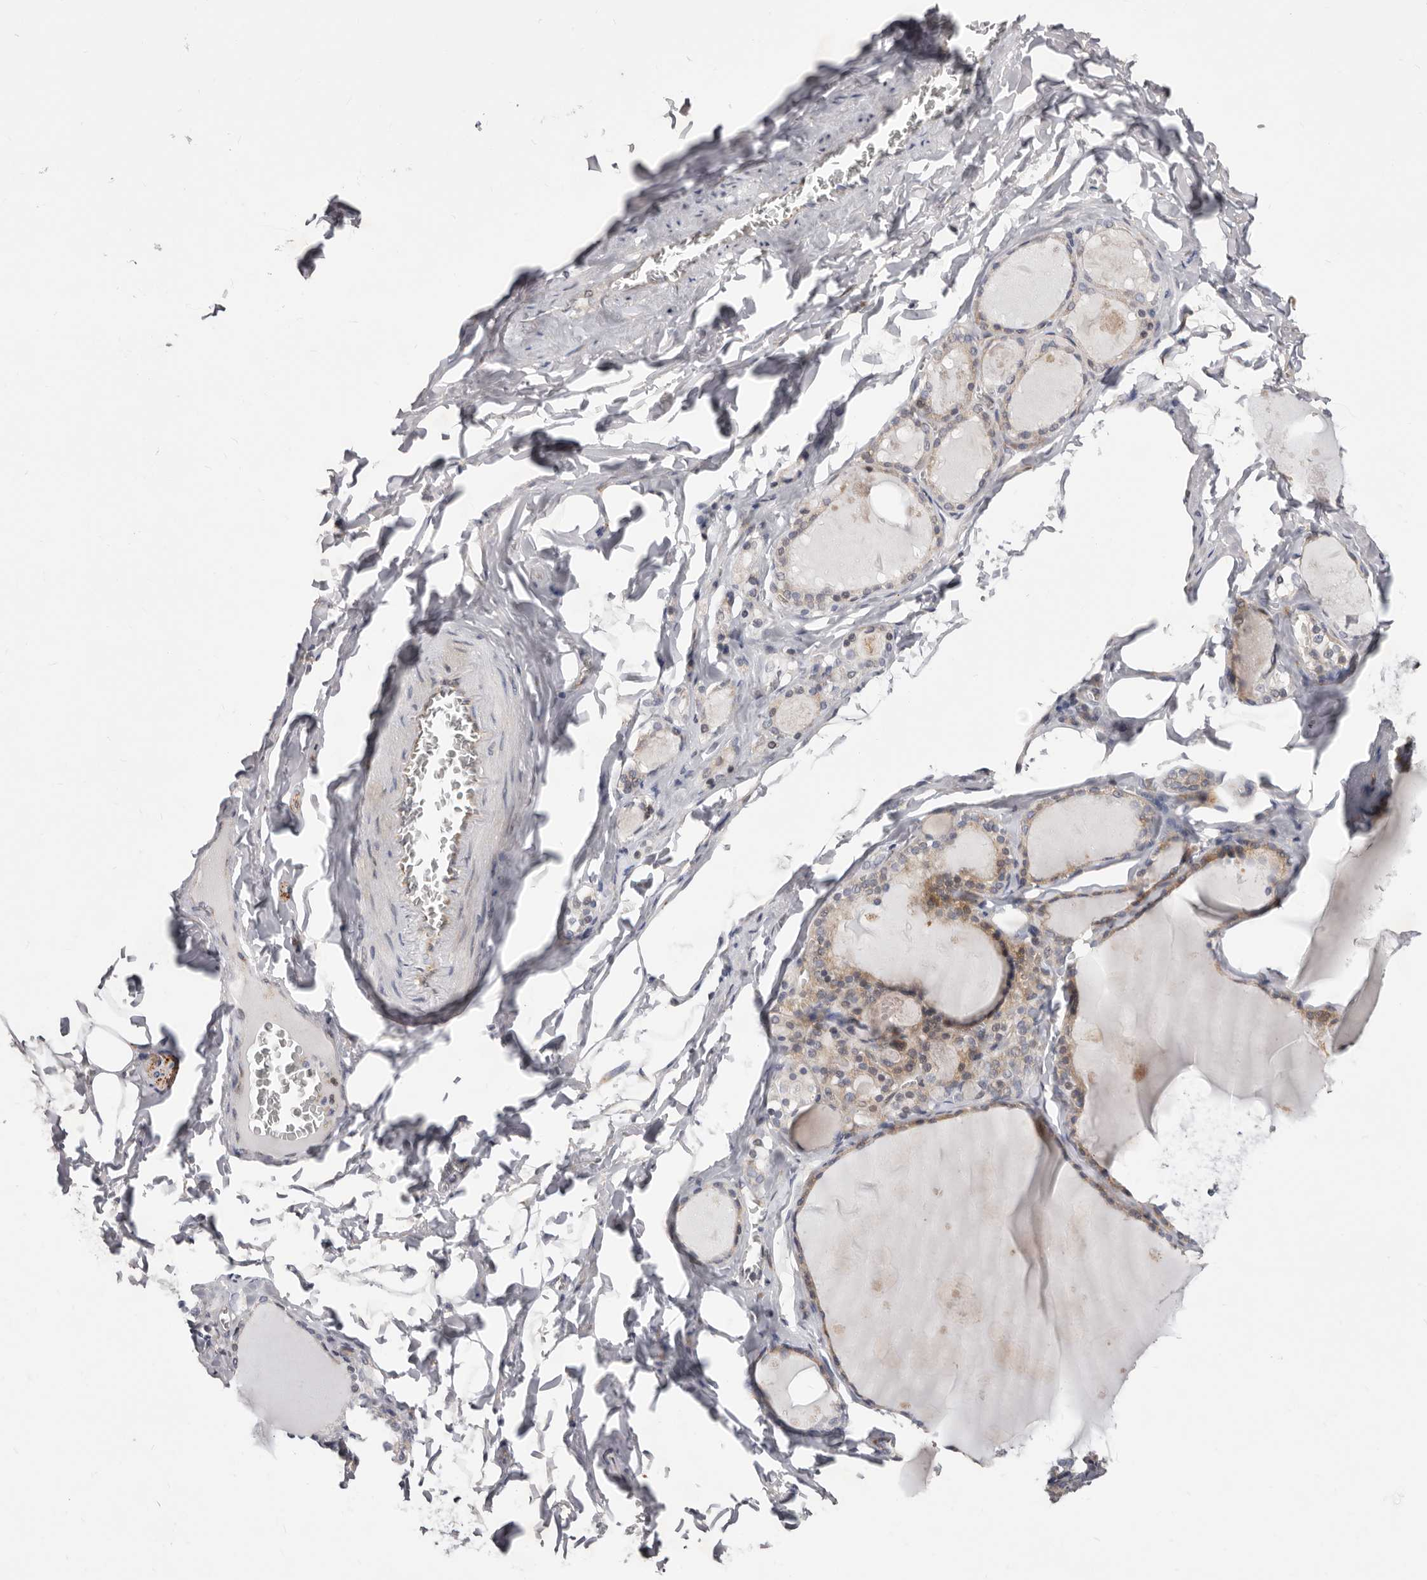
{"staining": {"intensity": "moderate", "quantity": ">75%", "location": "cytoplasmic/membranous"}, "tissue": "thyroid gland", "cell_type": "Glandular cells", "image_type": "normal", "snomed": [{"axis": "morphology", "description": "Normal tissue, NOS"}, {"axis": "topography", "description": "Thyroid gland"}], "caption": "Protein staining of benign thyroid gland exhibits moderate cytoplasmic/membranous staining in approximately >75% of glandular cells. (DAB IHC with brightfield microscopy, high magnification).", "gene": "TIMM17B", "patient": {"sex": "male", "age": 56}}